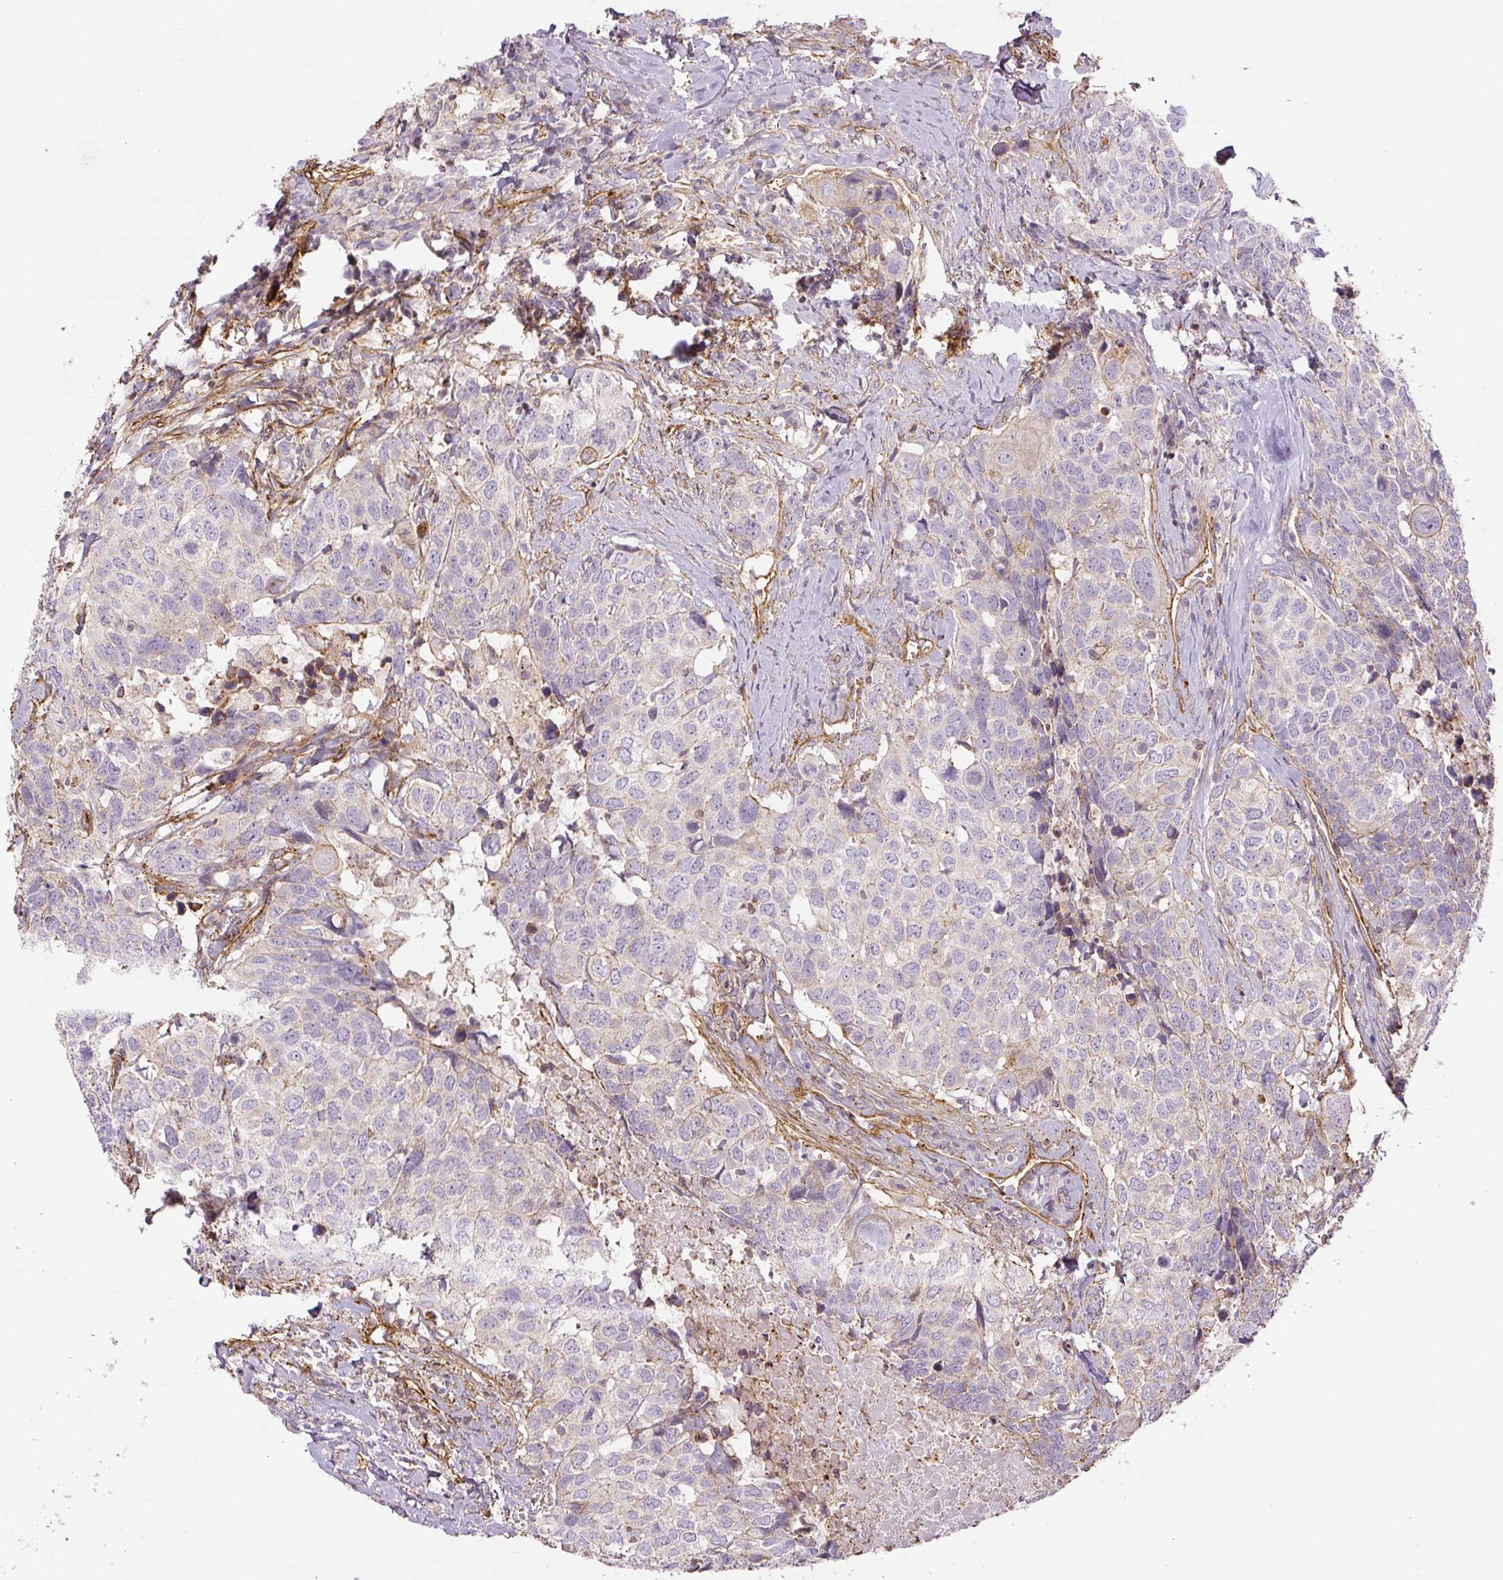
{"staining": {"intensity": "negative", "quantity": "none", "location": "none"}, "tissue": "head and neck cancer", "cell_type": "Tumor cells", "image_type": "cancer", "snomed": [{"axis": "morphology", "description": "Normal tissue, NOS"}, {"axis": "morphology", "description": "Squamous cell carcinoma, NOS"}, {"axis": "topography", "description": "Skeletal muscle"}, {"axis": "topography", "description": "Vascular tissue"}, {"axis": "topography", "description": "Peripheral nerve tissue"}, {"axis": "topography", "description": "Head-Neck"}], "caption": "IHC image of neoplastic tissue: squamous cell carcinoma (head and neck) stained with DAB demonstrates no significant protein staining in tumor cells. (Brightfield microscopy of DAB (3,3'-diaminobenzidine) immunohistochemistry (IHC) at high magnification).", "gene": "MYL12A", "patient": {"sex": "male", "age": 66}}